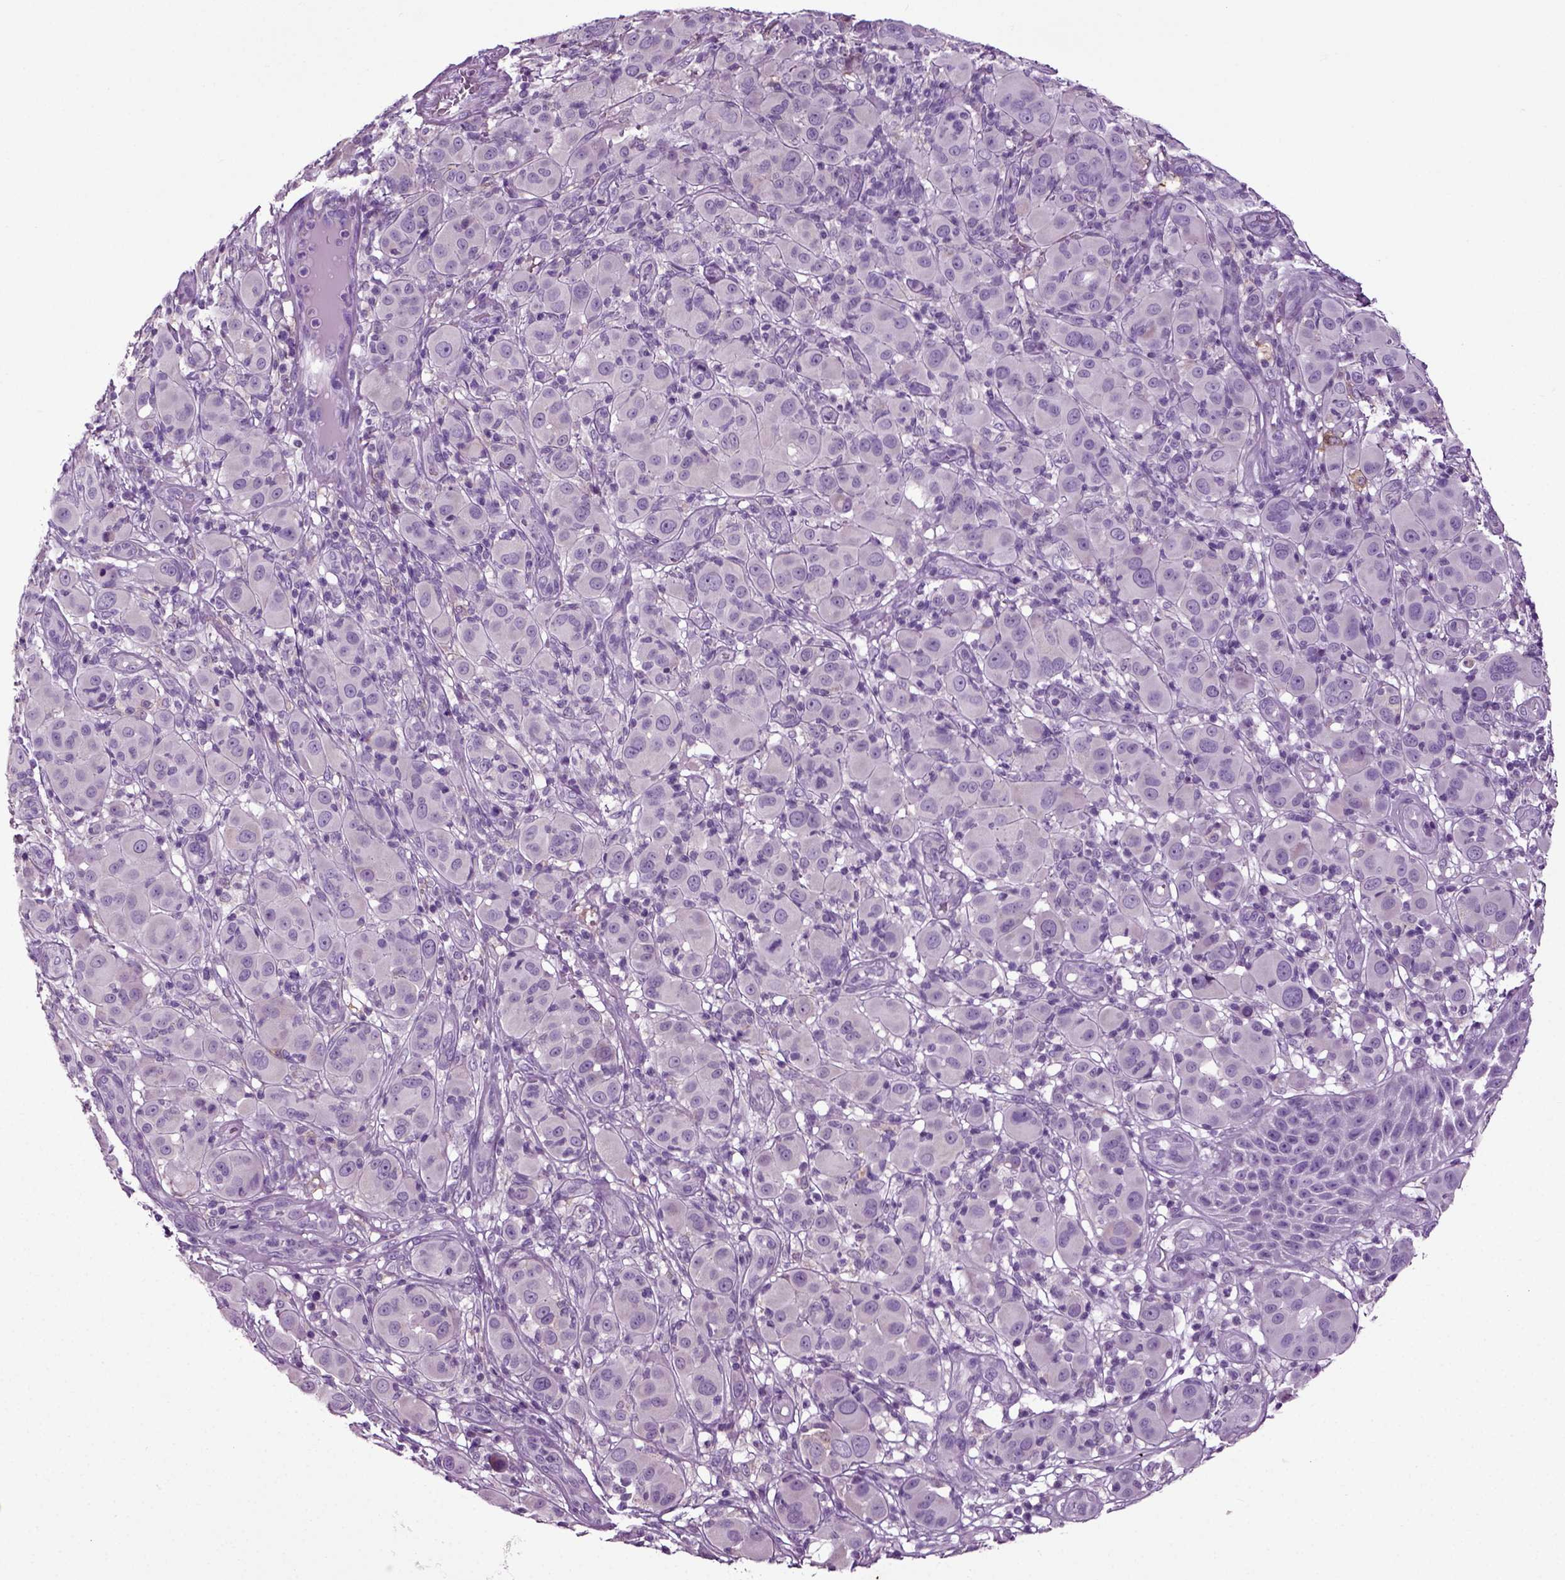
{"staining": {"intensity": "negative", "quantity": "none", "location": "none"}, "tissue": "melanoma", "cell_type": "Tumor cells", "image_type": "cancer", "snomed": [{"axis": "morphology", "description": "Malignant melanoma, NOS"}, {"axis": "topography", "description": "Skin"}], "caption": "A micrograph of malignant melanoma stained for a protein exhibits no brown staining in tumor cells. The staining is performed using DAB brown chromogen with nuclei counter-stained in using hematoxylin.", "gene": "DNAH10", "patient": {"sex": "female", "age": 87}}